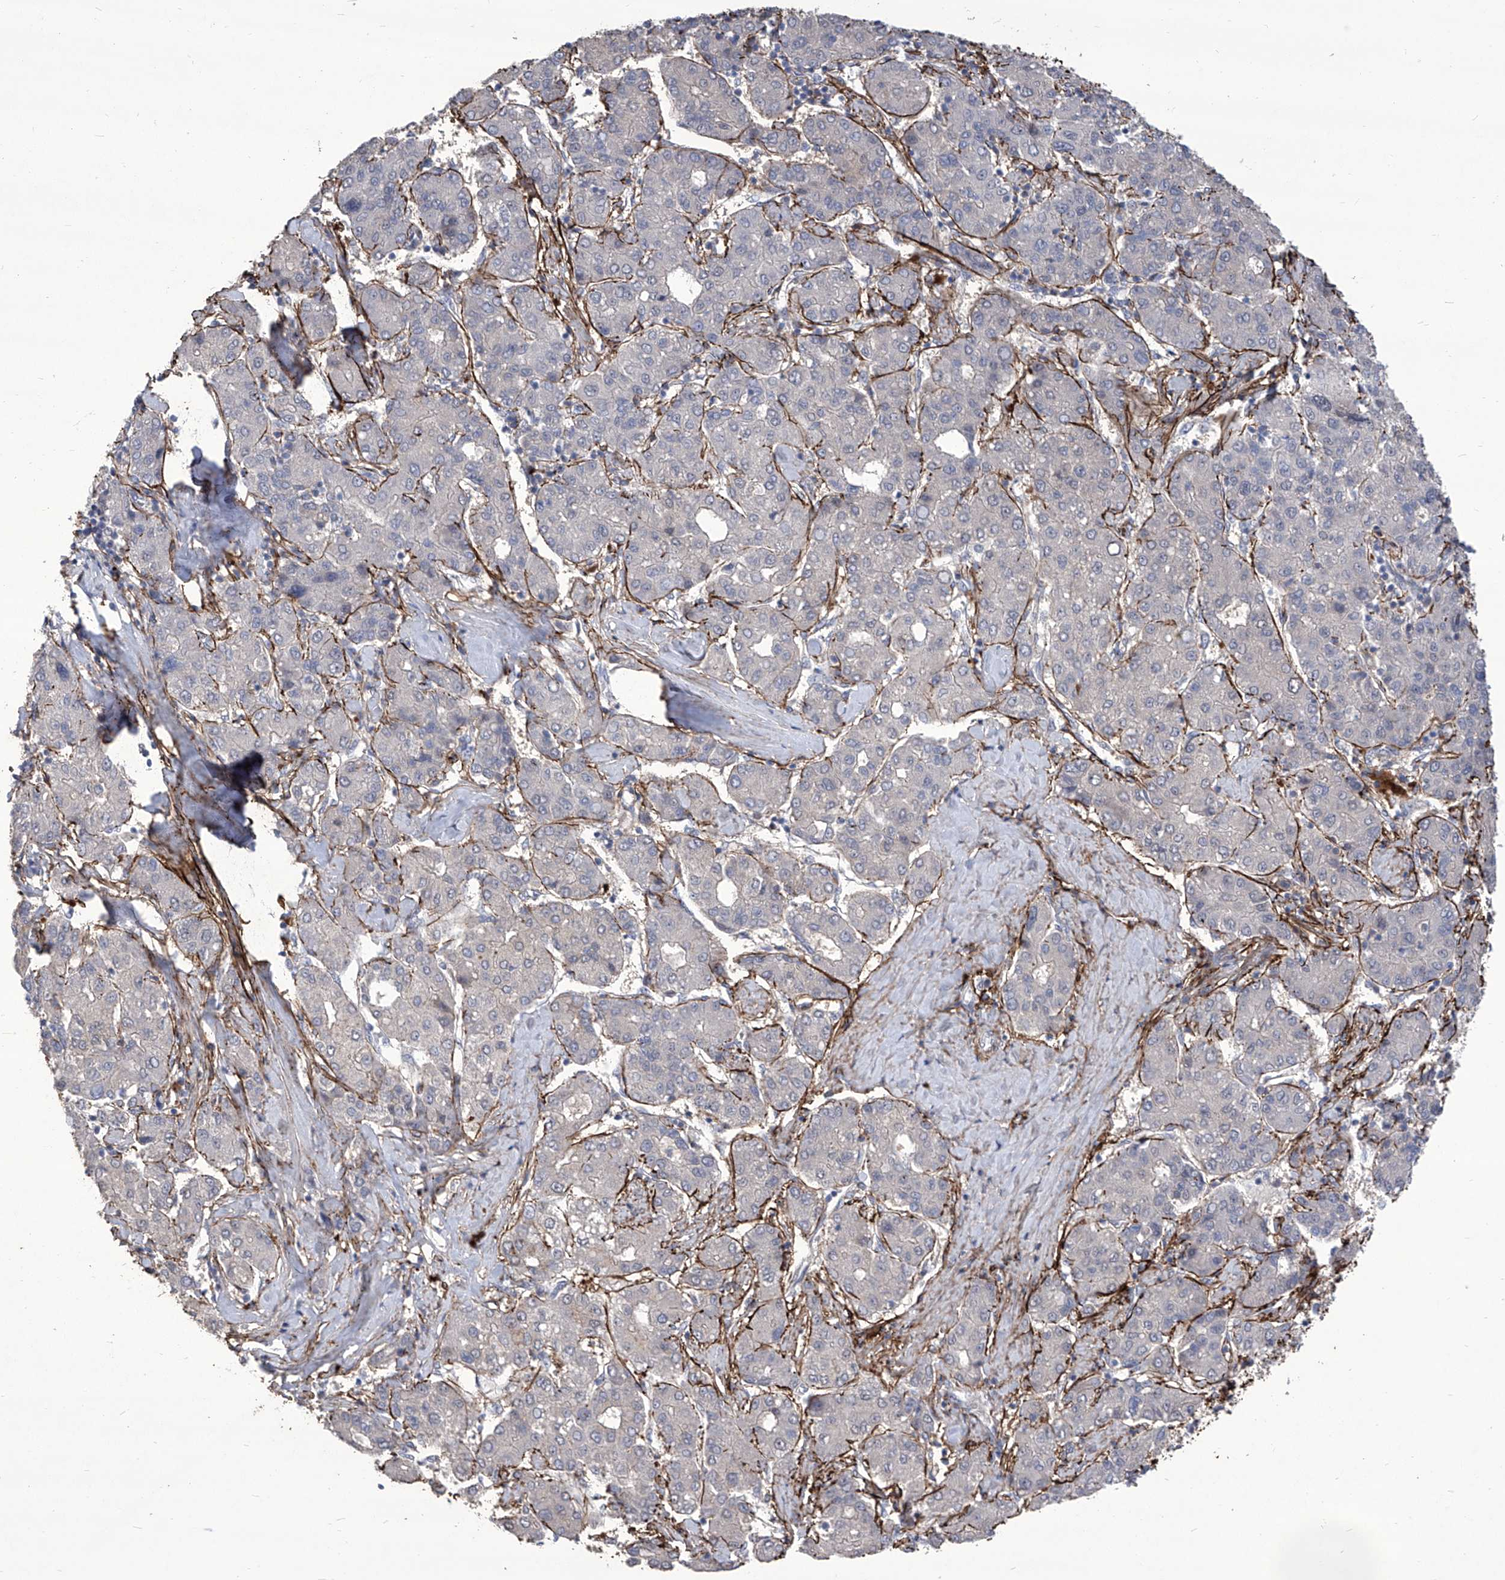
{"staining": {"intensity": "negative", "quantity": "none", "location": "none"}, "tissue": "liver cancer", "cell_type": "Tumor cells", "image_type": "cancer", "snomed": [{"axis": "morphology", "description": "Carcinoma, Hepatocellular, NOS"}, {"axis": "topography", "description": "Liver"}], "caption": "Image shows no significant protein expression in tumor cells of liver cancer.", "gene": "TXNIP", "patient": {"sex": "male", "age": 65}}